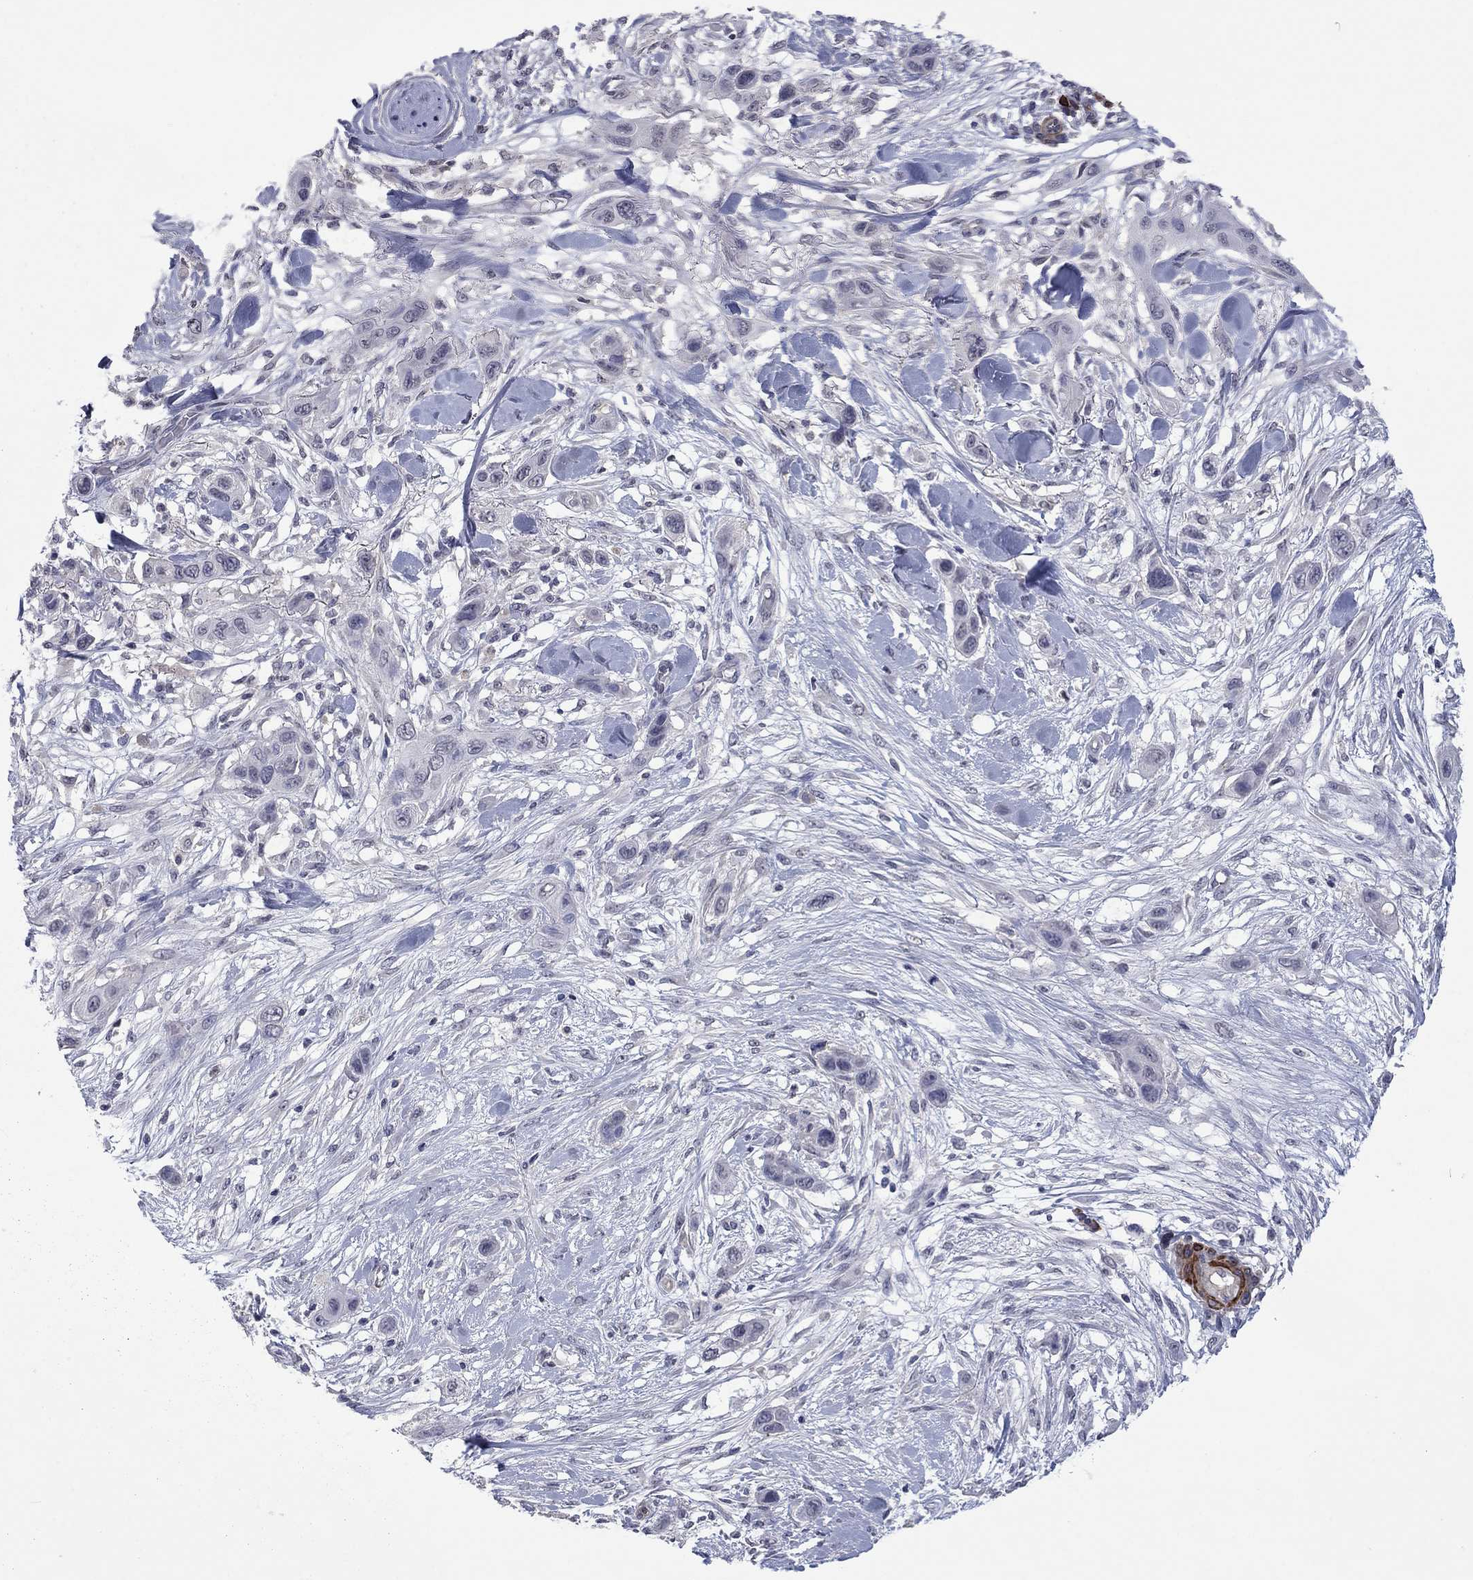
{"staining": {"intensity": "negative", "quantity": "none", "location": "none"}, "tissue": "skin cancer", "cell_type": "Tumor cells", "image_type": "cancer", "snomed": [{"axis": "morphology", "description": "Squamous cell carcinoma, NOS"}, {"axis": "topography", "description": "Skin"}], "caption": "Human skin squamous cell carcinoma stained for a protein using immunohistochemistry reveals no positivity in tumor cells.", "gene": "IP6K3", "patient": {"sex": "male", "age": 79}}